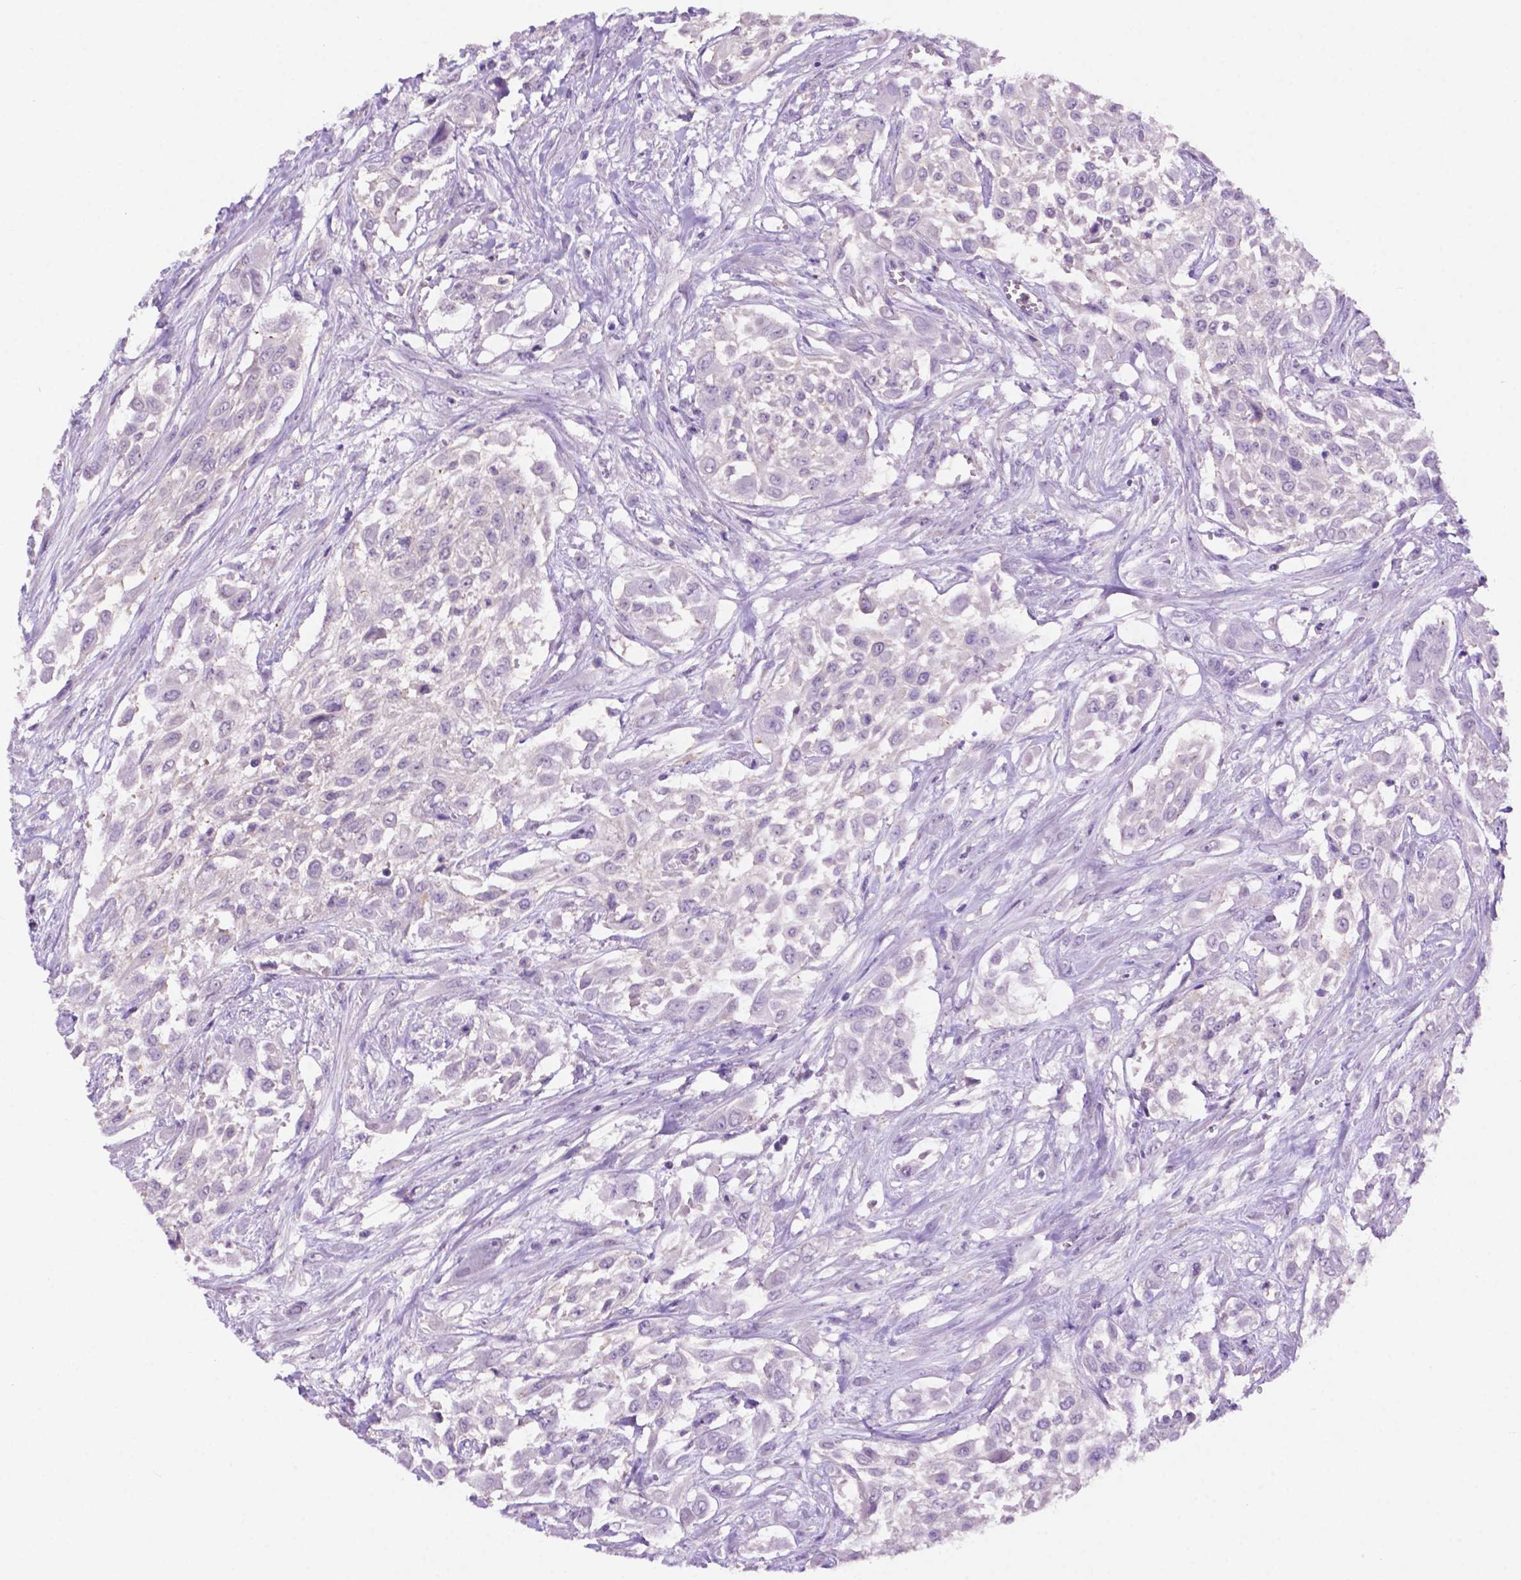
{"staining": {"intensity": "negative", "quantity": "none", "location": "none"}, "tissue": "urothelial cancer", "cell_type": "Tumor cells", "image_type": "cancer", "snomed": [{"axis": "morphology", "description": "Urothelial carcinoma, High grade"}, {"axis": "topography", "description": "Urinary bladder"}], "caption": "The photomicrograph shows no staining of tumor cells in high-grade urothelial carcinoma.", "gene": "PRPS2", "patient": {"sex": "male", "age": 57}}